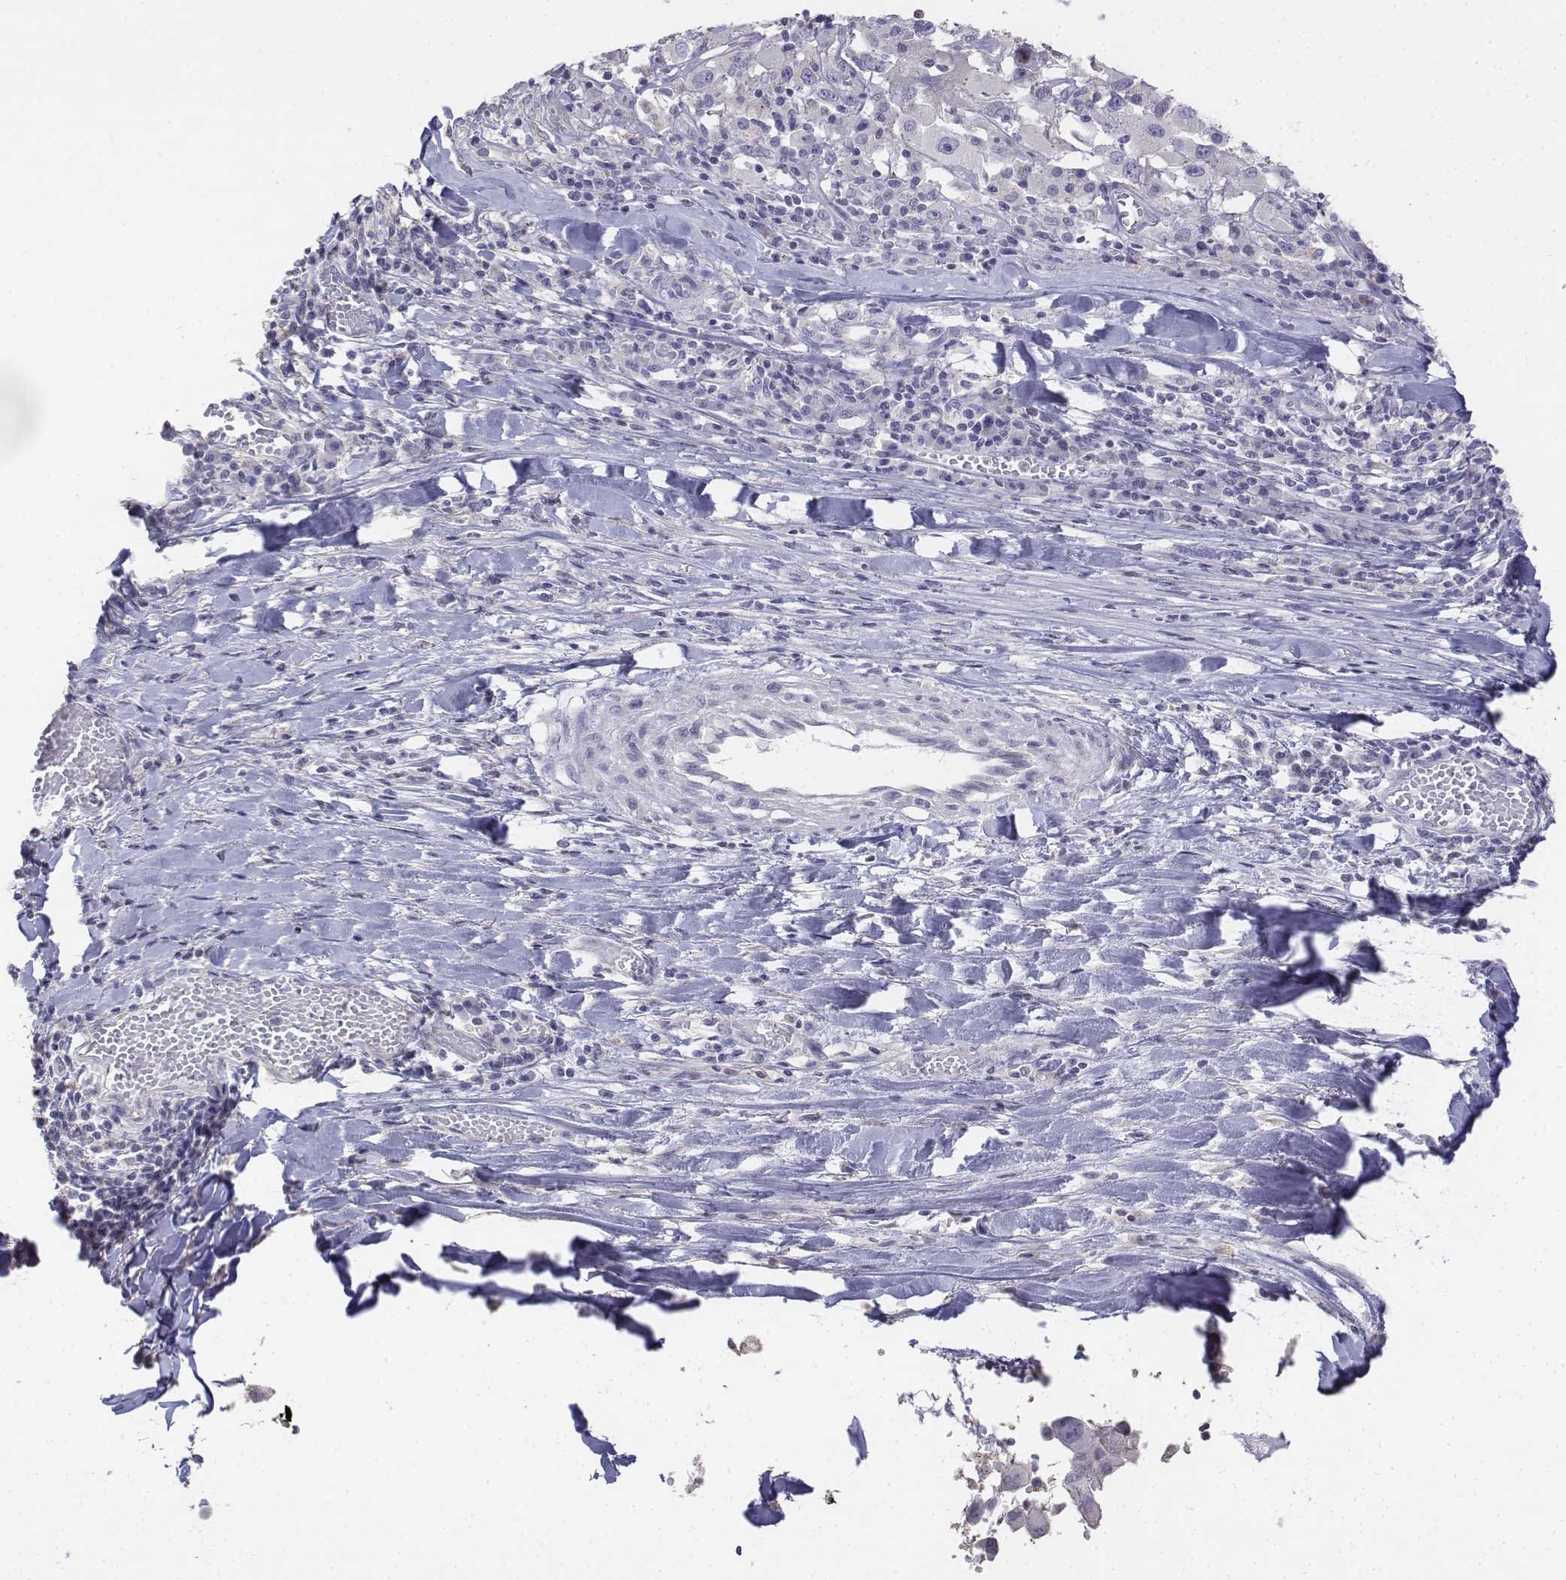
{"staining": {"intensity": "negative", "quantity": "none", "location": "none"}, "tissue": "melanoma", "cell_type": "Tumor cells", "image_type": "cancer", "snomed": [{"axis": "morphology", "description": "Malignant melanoma, Metastatic site"}, {"axis": "topography", "description": "Lymph node"}], "caption": "This is an immunohistochemistry histopathology image of malignant melanoma (metastatic site). There is no staining in tumor cells.", "gene": "LGSN", "patient": {"sex": "male", "age": 50}}